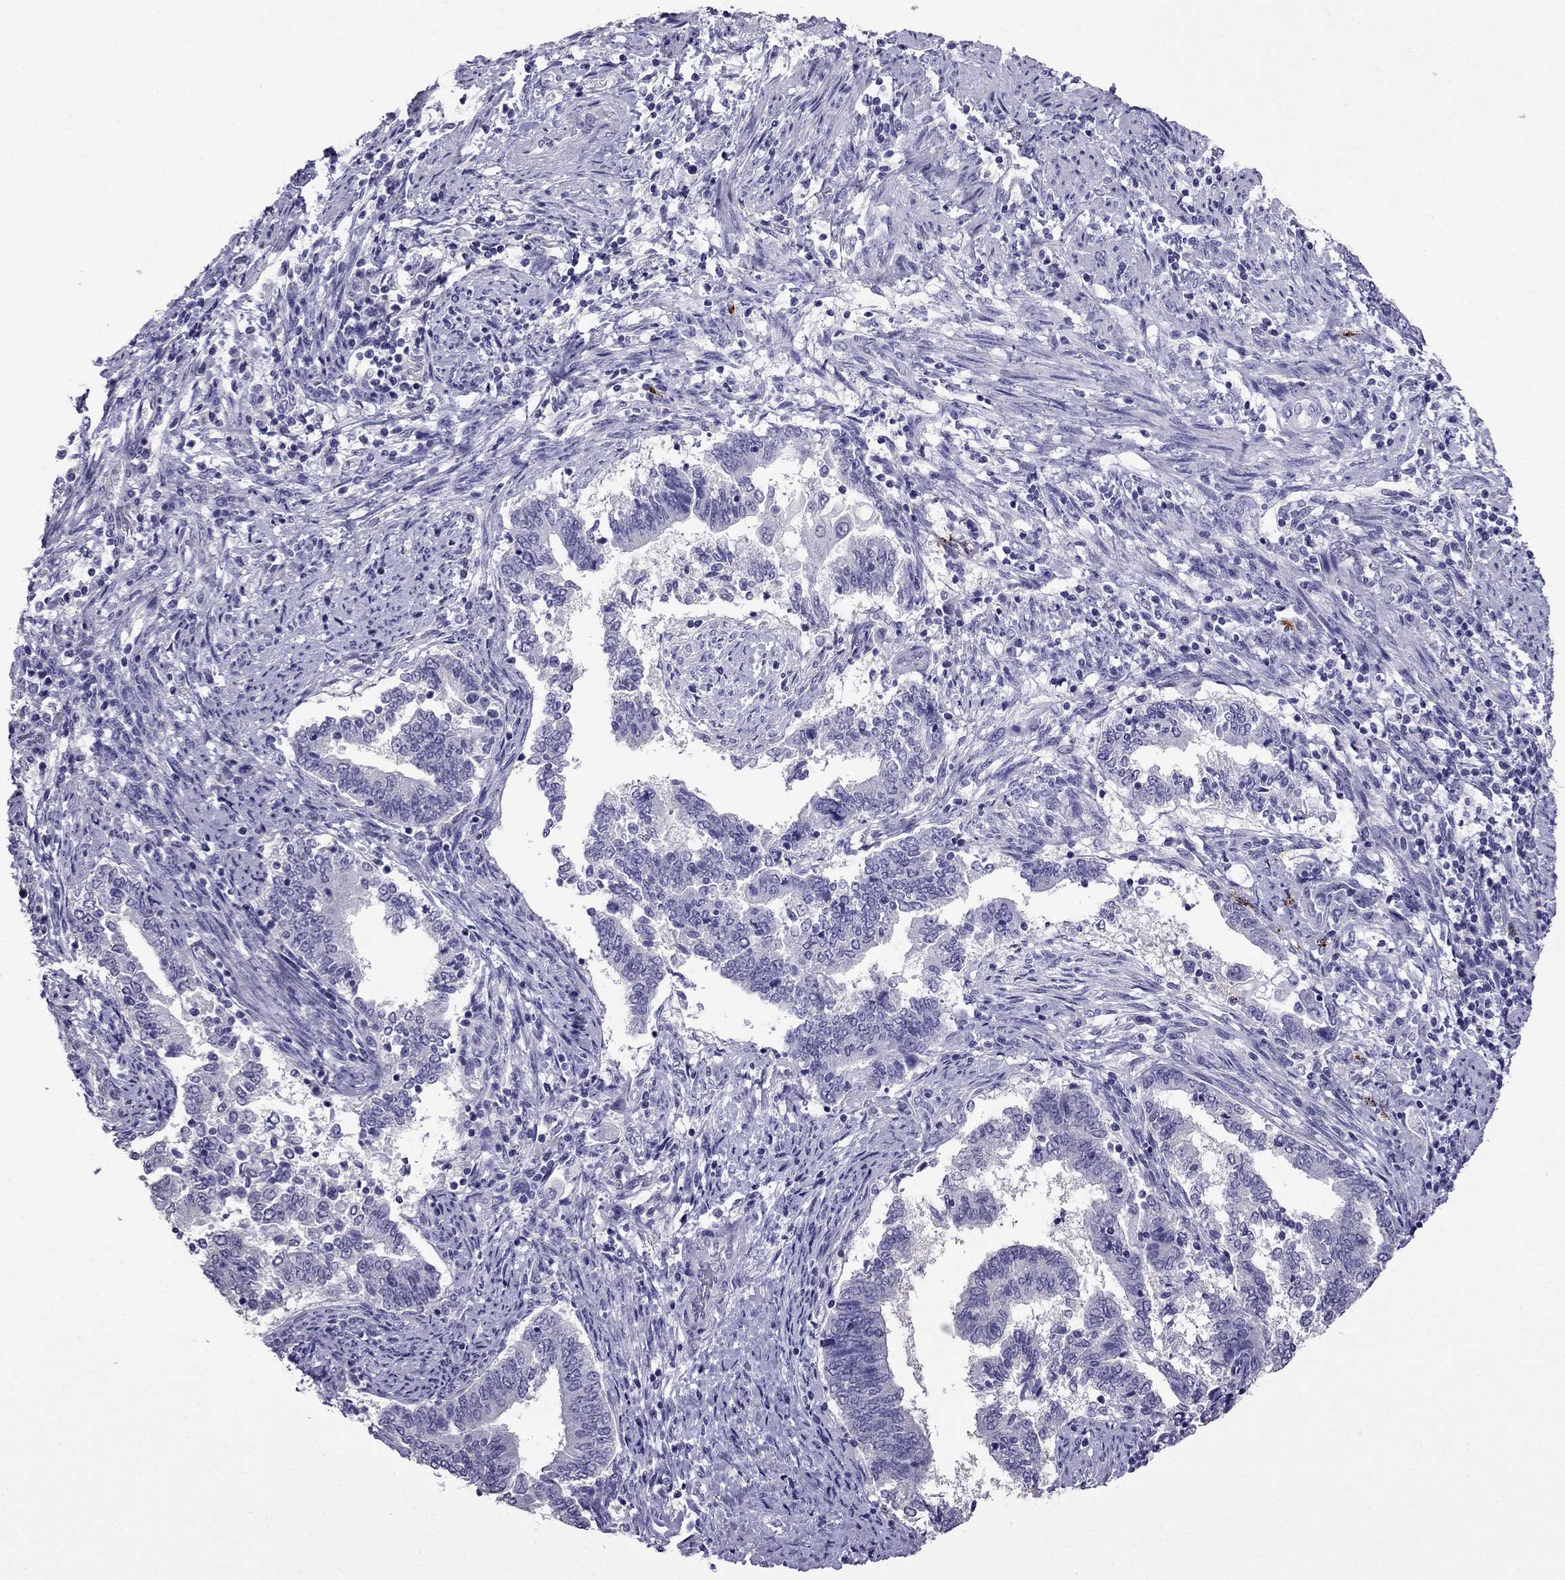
{"staining": {"intensity": "negative", "quantity": "none", "location": "none"}, "tissue": "endometrial cancer", "cell_type": "Tumor cells", "image_type": "cancer", "snomed": [{"axis": "morphology", "description": "Adenocarcinoma, NOS"}, {"axis": "topography", "description": "Endometrium"}], "caption": "Immunohistochemistry (IHC) image of endometrial cancer stained for a protein (brown), which shows no staining in tumor cells.", "gene": "OLFM4", "patient": {"sex": "female", "age": 65}}